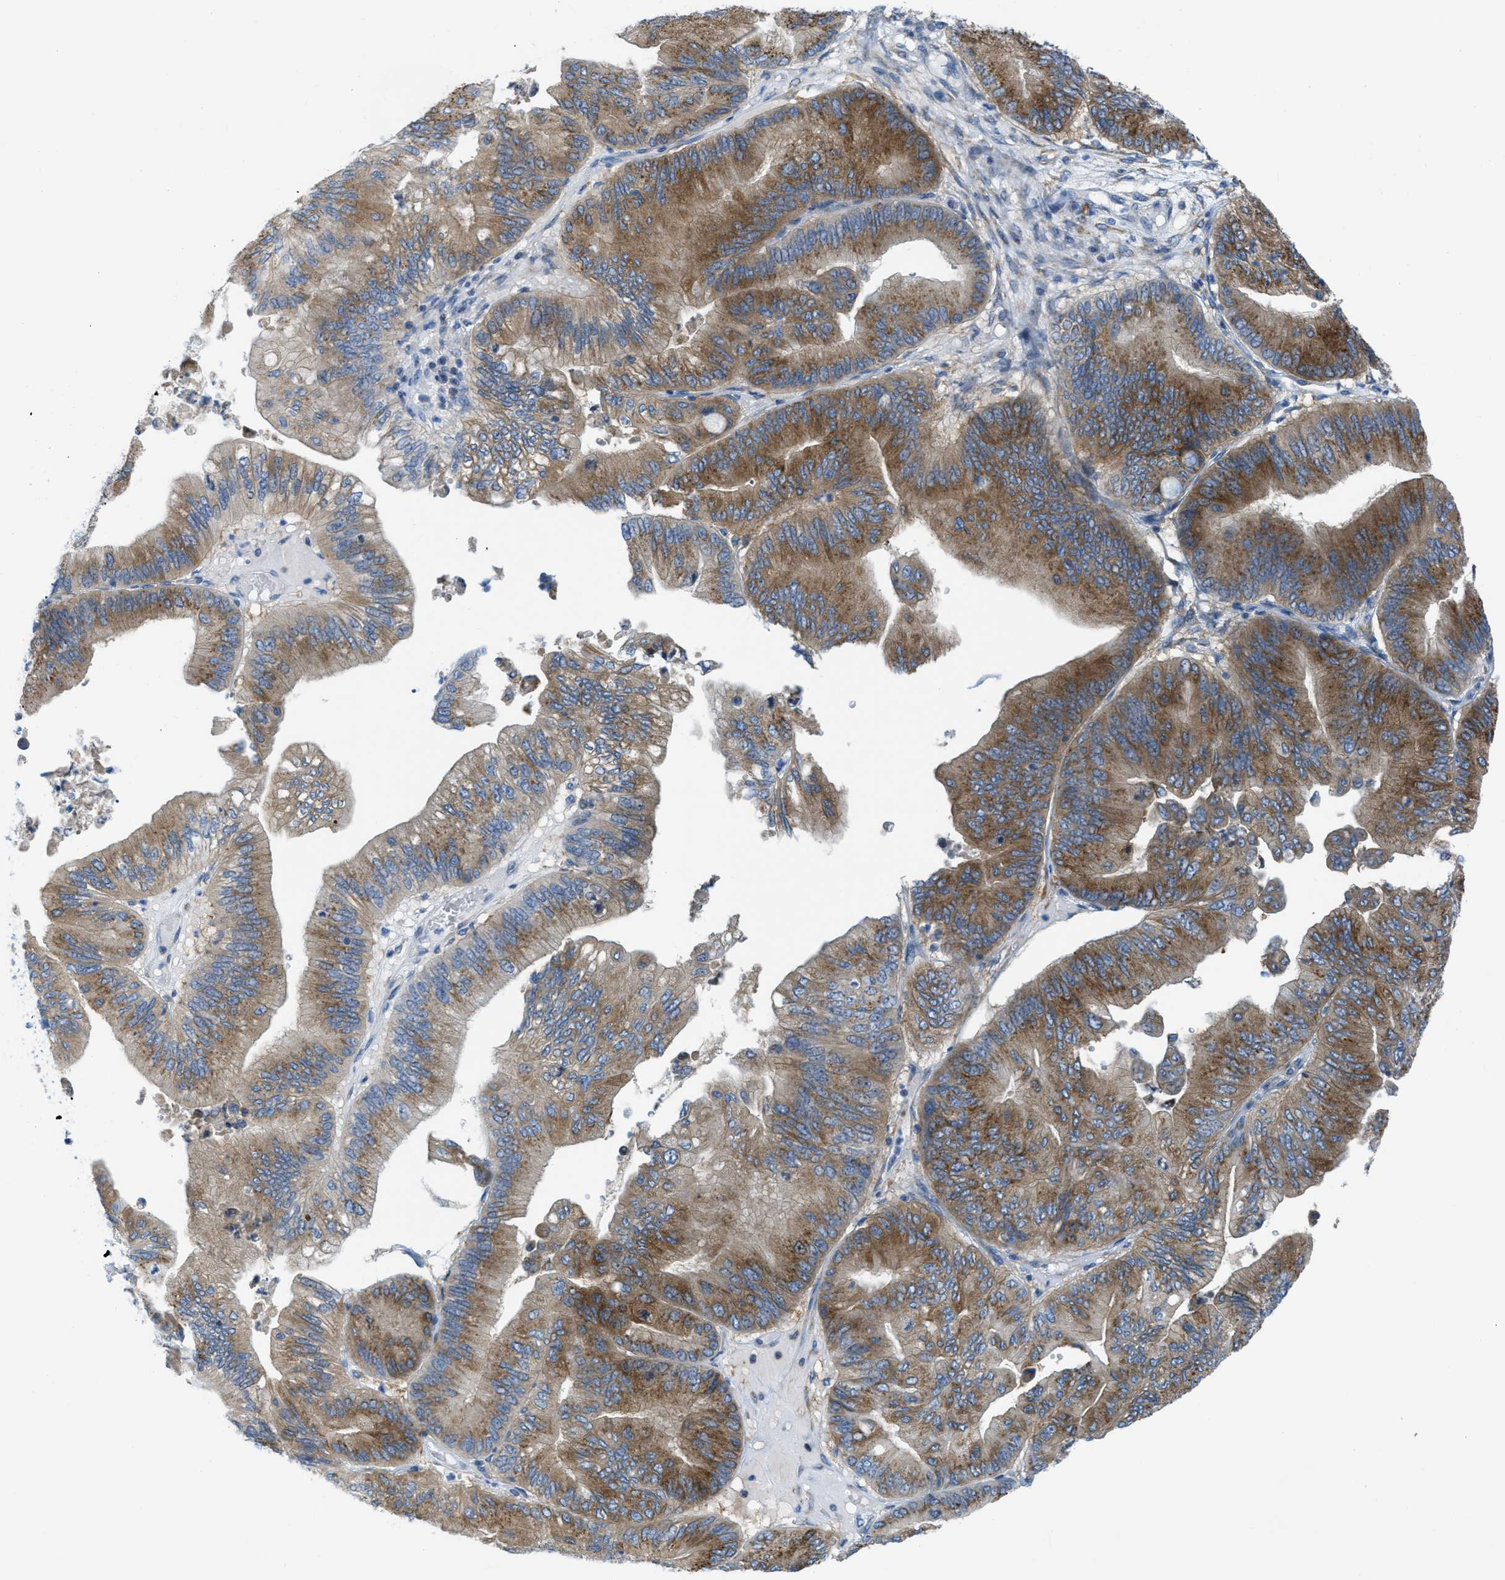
{"staining": {"intensity": "strong", "quantity": ">75%", "location": "cytoplasmic/membranous"}, "tissue": "ovarian cancer", "cell_type": "Tumor cells", "image_type": "cancer", "snomed": [{"axis": "morphology", "description": "Cystadenocarcinoma, mucinous, NOS"}, {"axis": "topography", "description": "Ovary"}], "caption": "IHC photomicrograph of mucinous cystadenocarcinoma (ovarian) stained for a protein (brown), which demonstrates high levels of strong cytoplasmic/membranous expression in approximately >75% of tumor cells.", "gene": "ASGR1", "patient": {"sex": "female", "age": 61}}